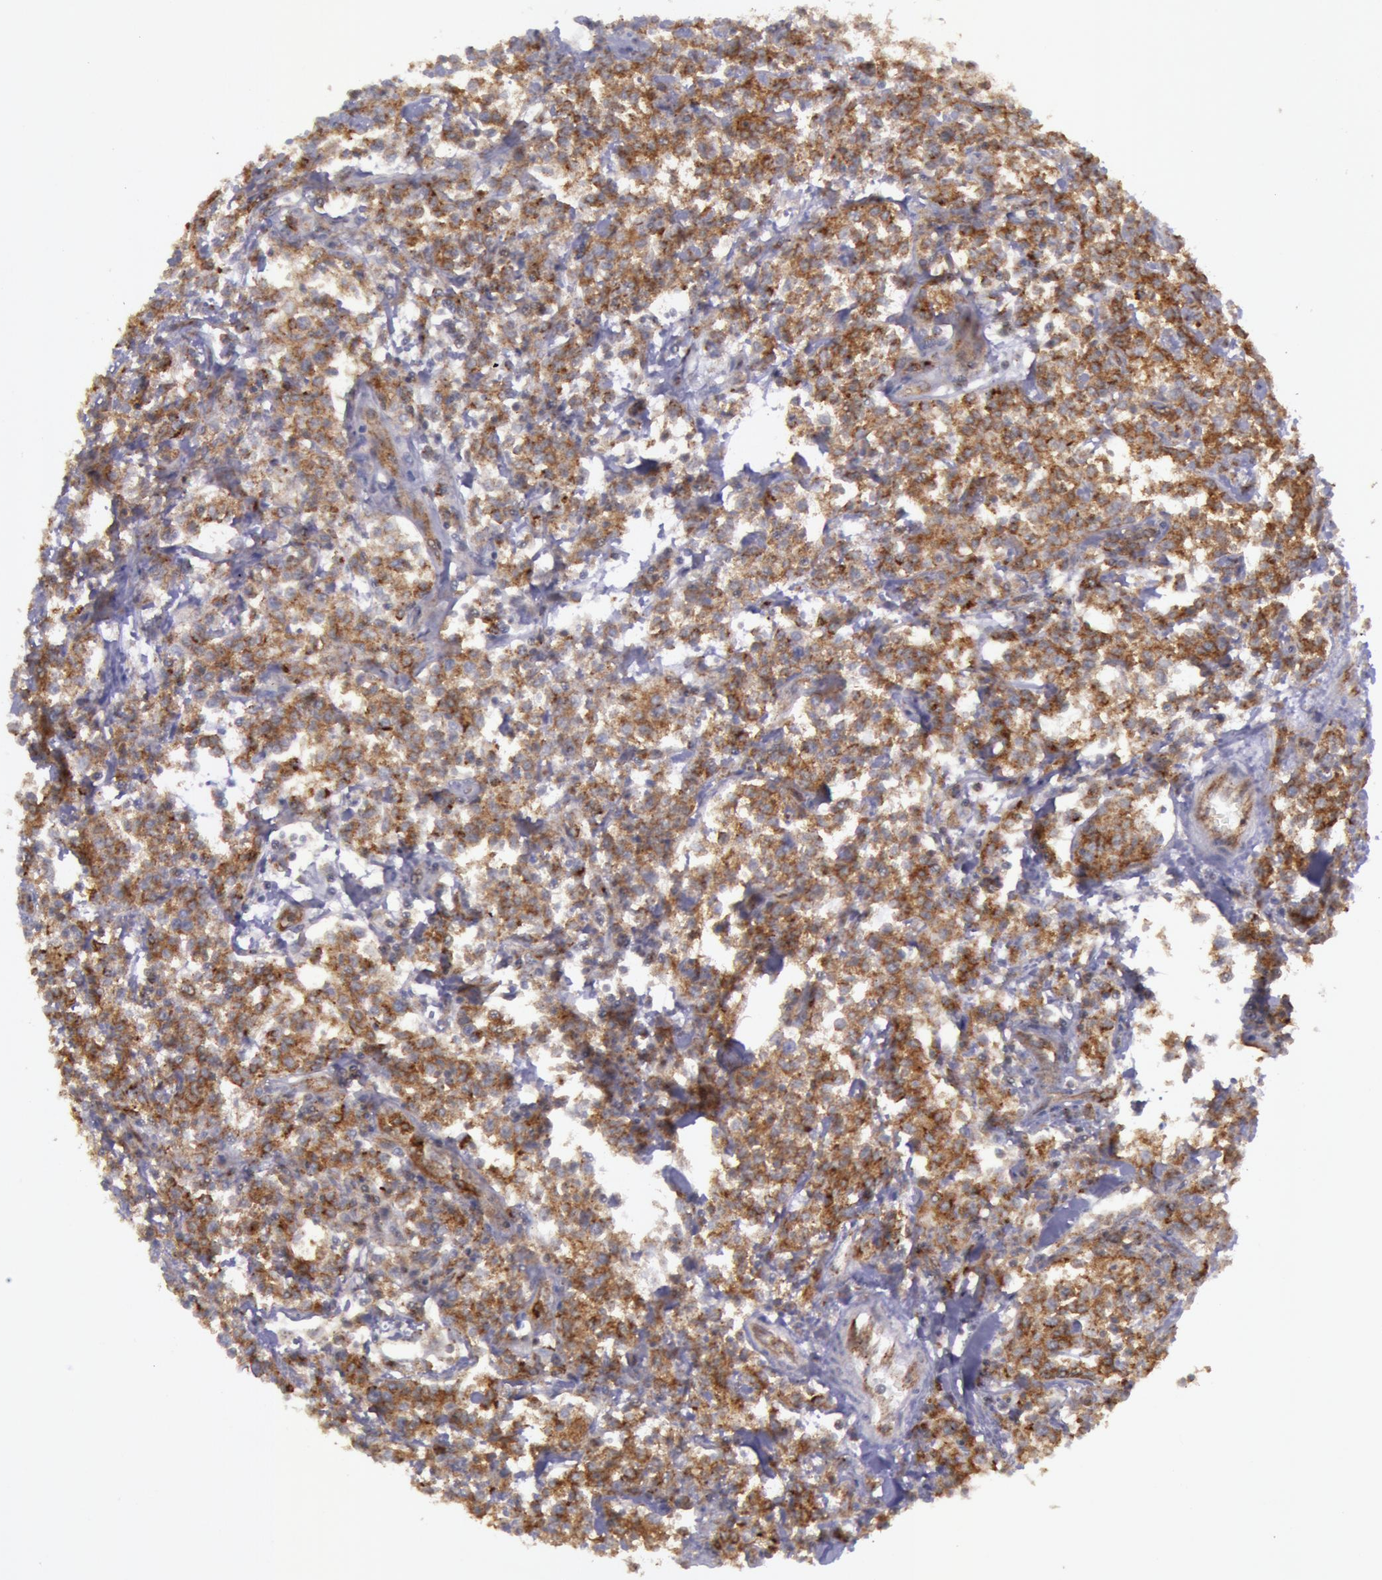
{"staining": {"intensity": "moderate", "quantity": ">75%", "location": "cytoplasmic/membranous"}, "tissue": "lymphoma", "cell_type": "Tumor cells", "image_type": "cancer", "snomed": [{"axis": "morphology", "description": "Malignant lymphoma, non-Hodgkin's type, Low grade"}, {"axis": "topography", "description": "Small intestine"}], "caption": "An IHC photomicrograph of tumor tissue is shown. Protein staining in brown shows moderate cytoplasmic/membranous positivity in low-grade malignant lymphoma, non-Hodgkin's type within tumor cells.", "gene": "FLOT2", "patient": {"sex": "female", "age": 59}}